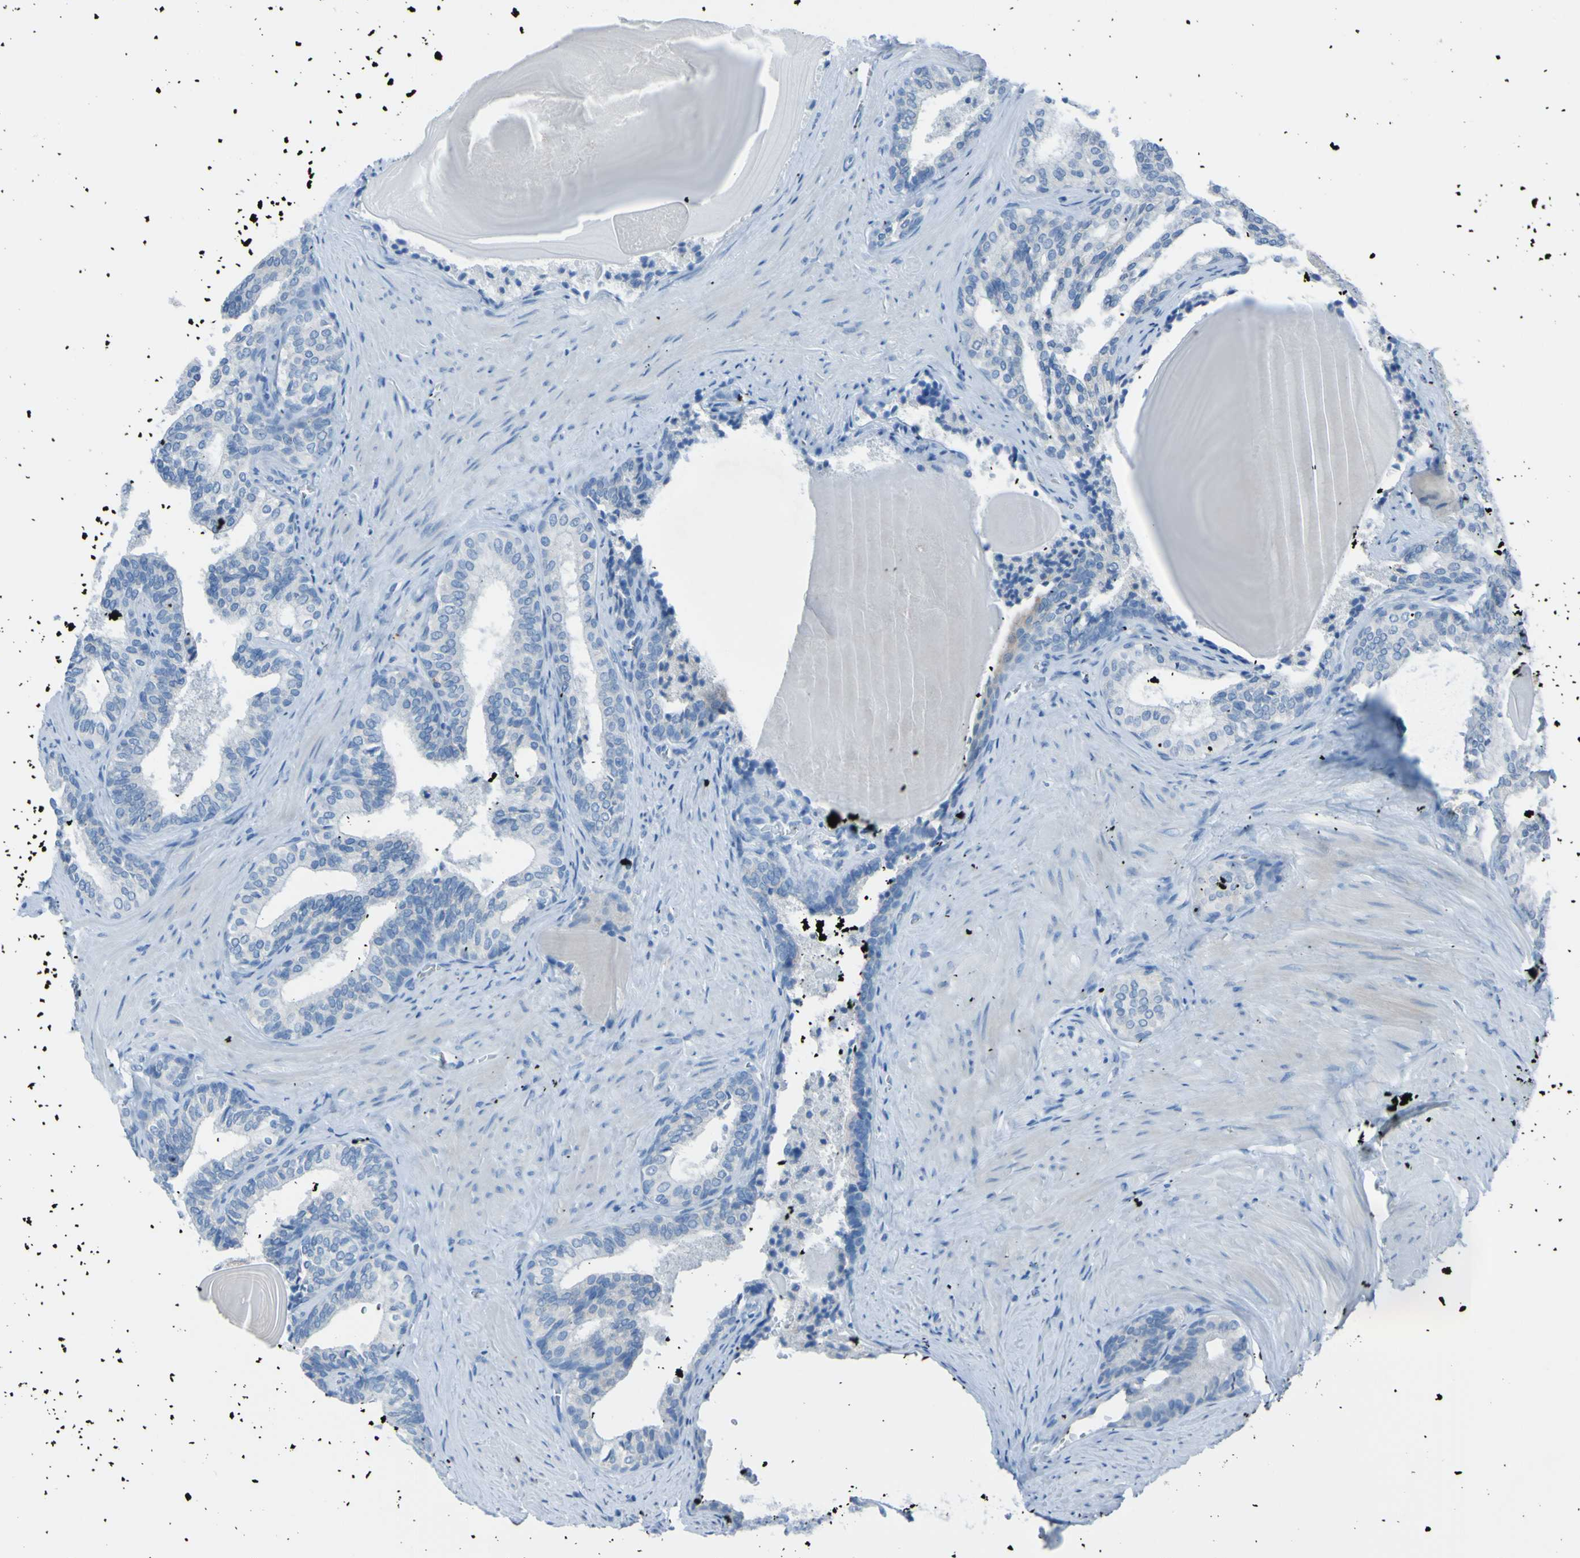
{"staining": {"intensity": "negative", "quantity": "none", "location": "none"}, "tissue": "prostate cancer", "cell_type": "Tumor cells", "image_type": "cancer", "snomed": [{"axis": "morphology", "description": "Adenocarcinoma, Low grade"}, {"axis": "topography", "description": "Prostate"}], "caption": "IHC image of human prostate cancer (low-grade adenocarcinoma) stained for a protein (brown), which displays no expression in tumor cells. (DAB (3,3'-diaminobenzidine) immunohistochemistry, high magnification).", "gene": "ACMSD", "patient": {"sex": "male", "age": 60}}